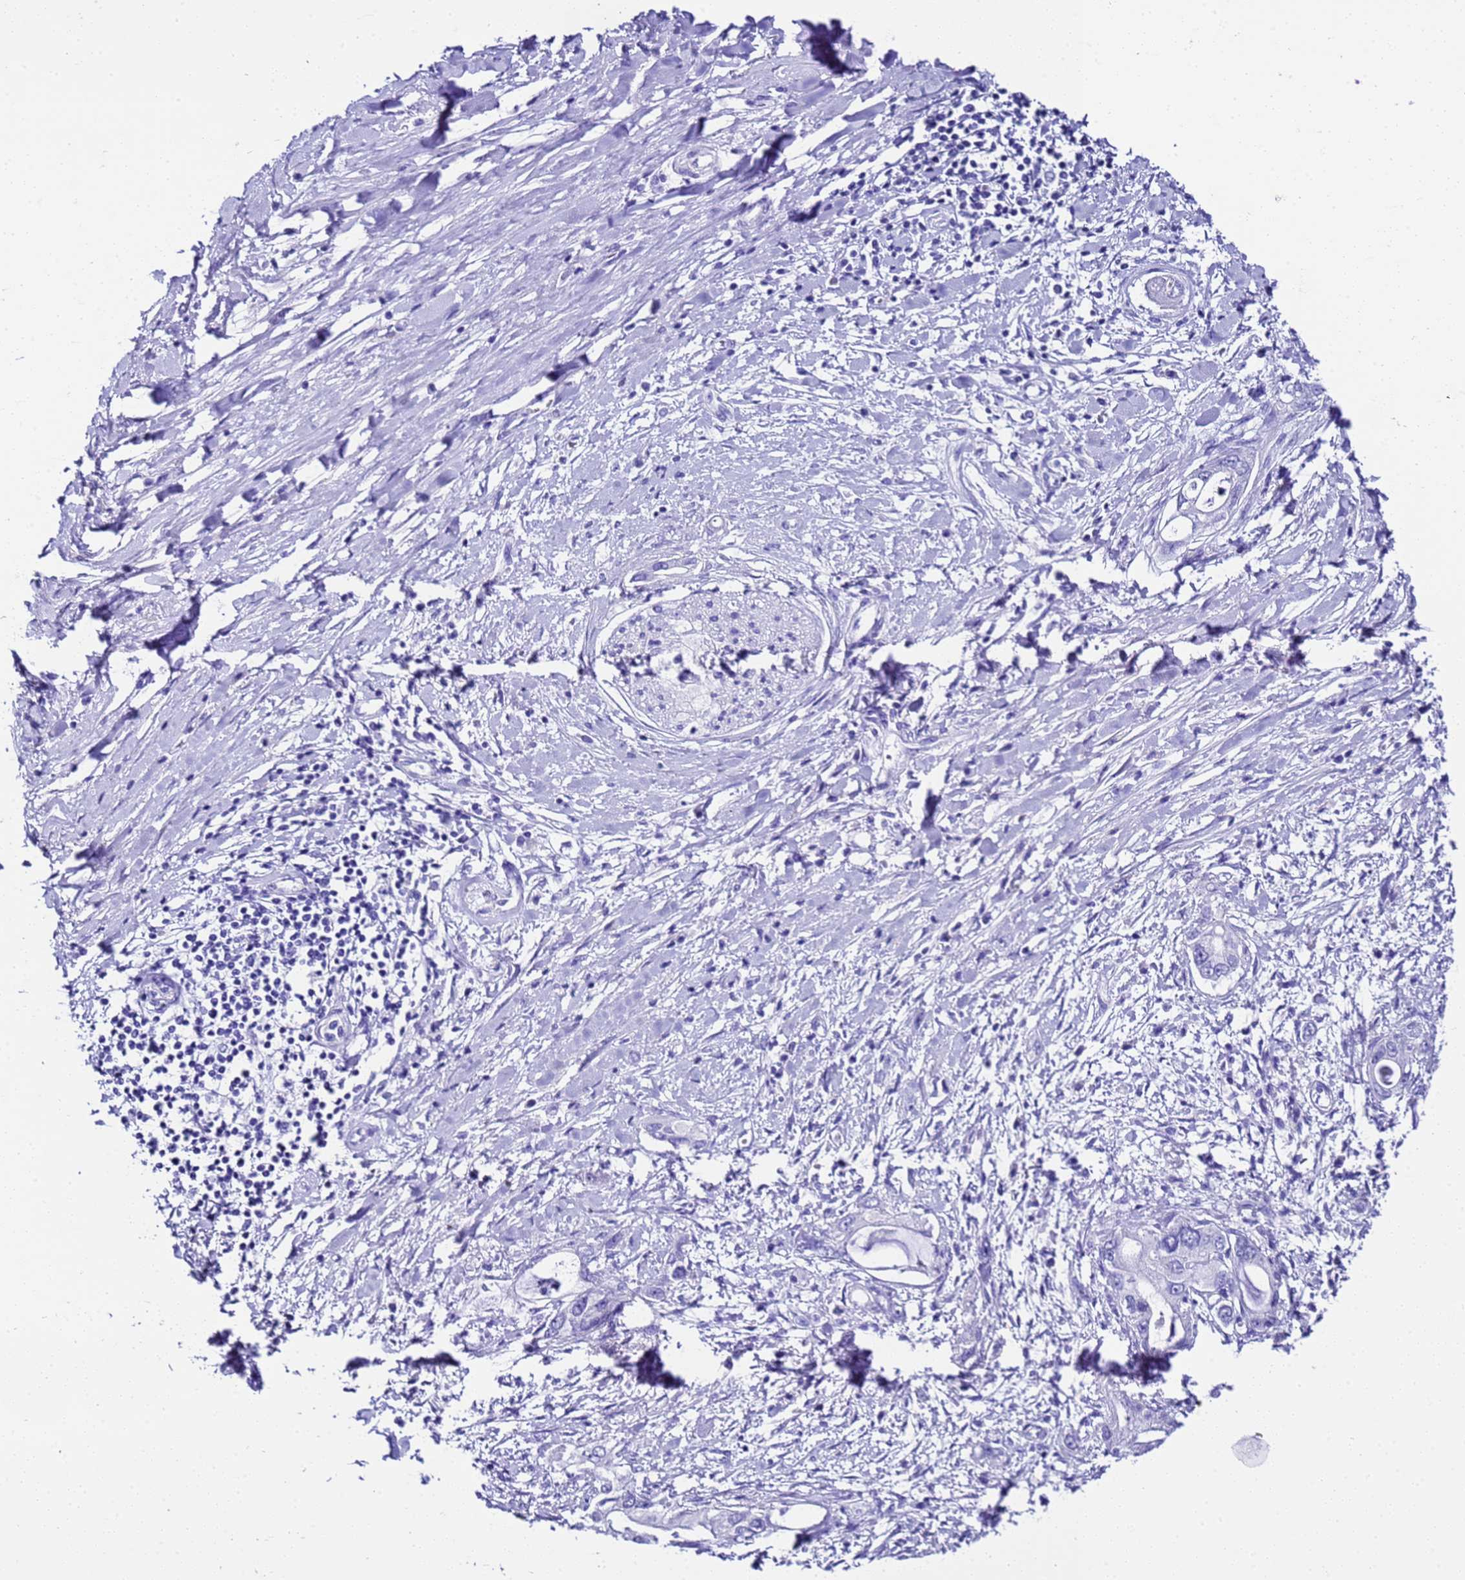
{"staining": {"intensity": "negative", "quantity": "none", "location": "none"}, "tissue": "pancreatic cancer", "cell_type": "Tumor cells", "image_type": "cancer", "snomed": [{"axis": "morphology", "description": "Inflammation, NOS"}, {"axis": "morphology", "description": "Adenocarcinoma, NOS"}, {"axis": "topography", "description": "Pancreas"}], "caption": "Immunohistochemical staining of pancreatic cancer (adenocarcinoma) displays no significant staining in tumor cells. The staining is performed using DAB brown chromogen with nuclei counter-stained in using hematoxylin.", "gene": "UGT2B10", "patient": {"sex": "female", "age": 56}}